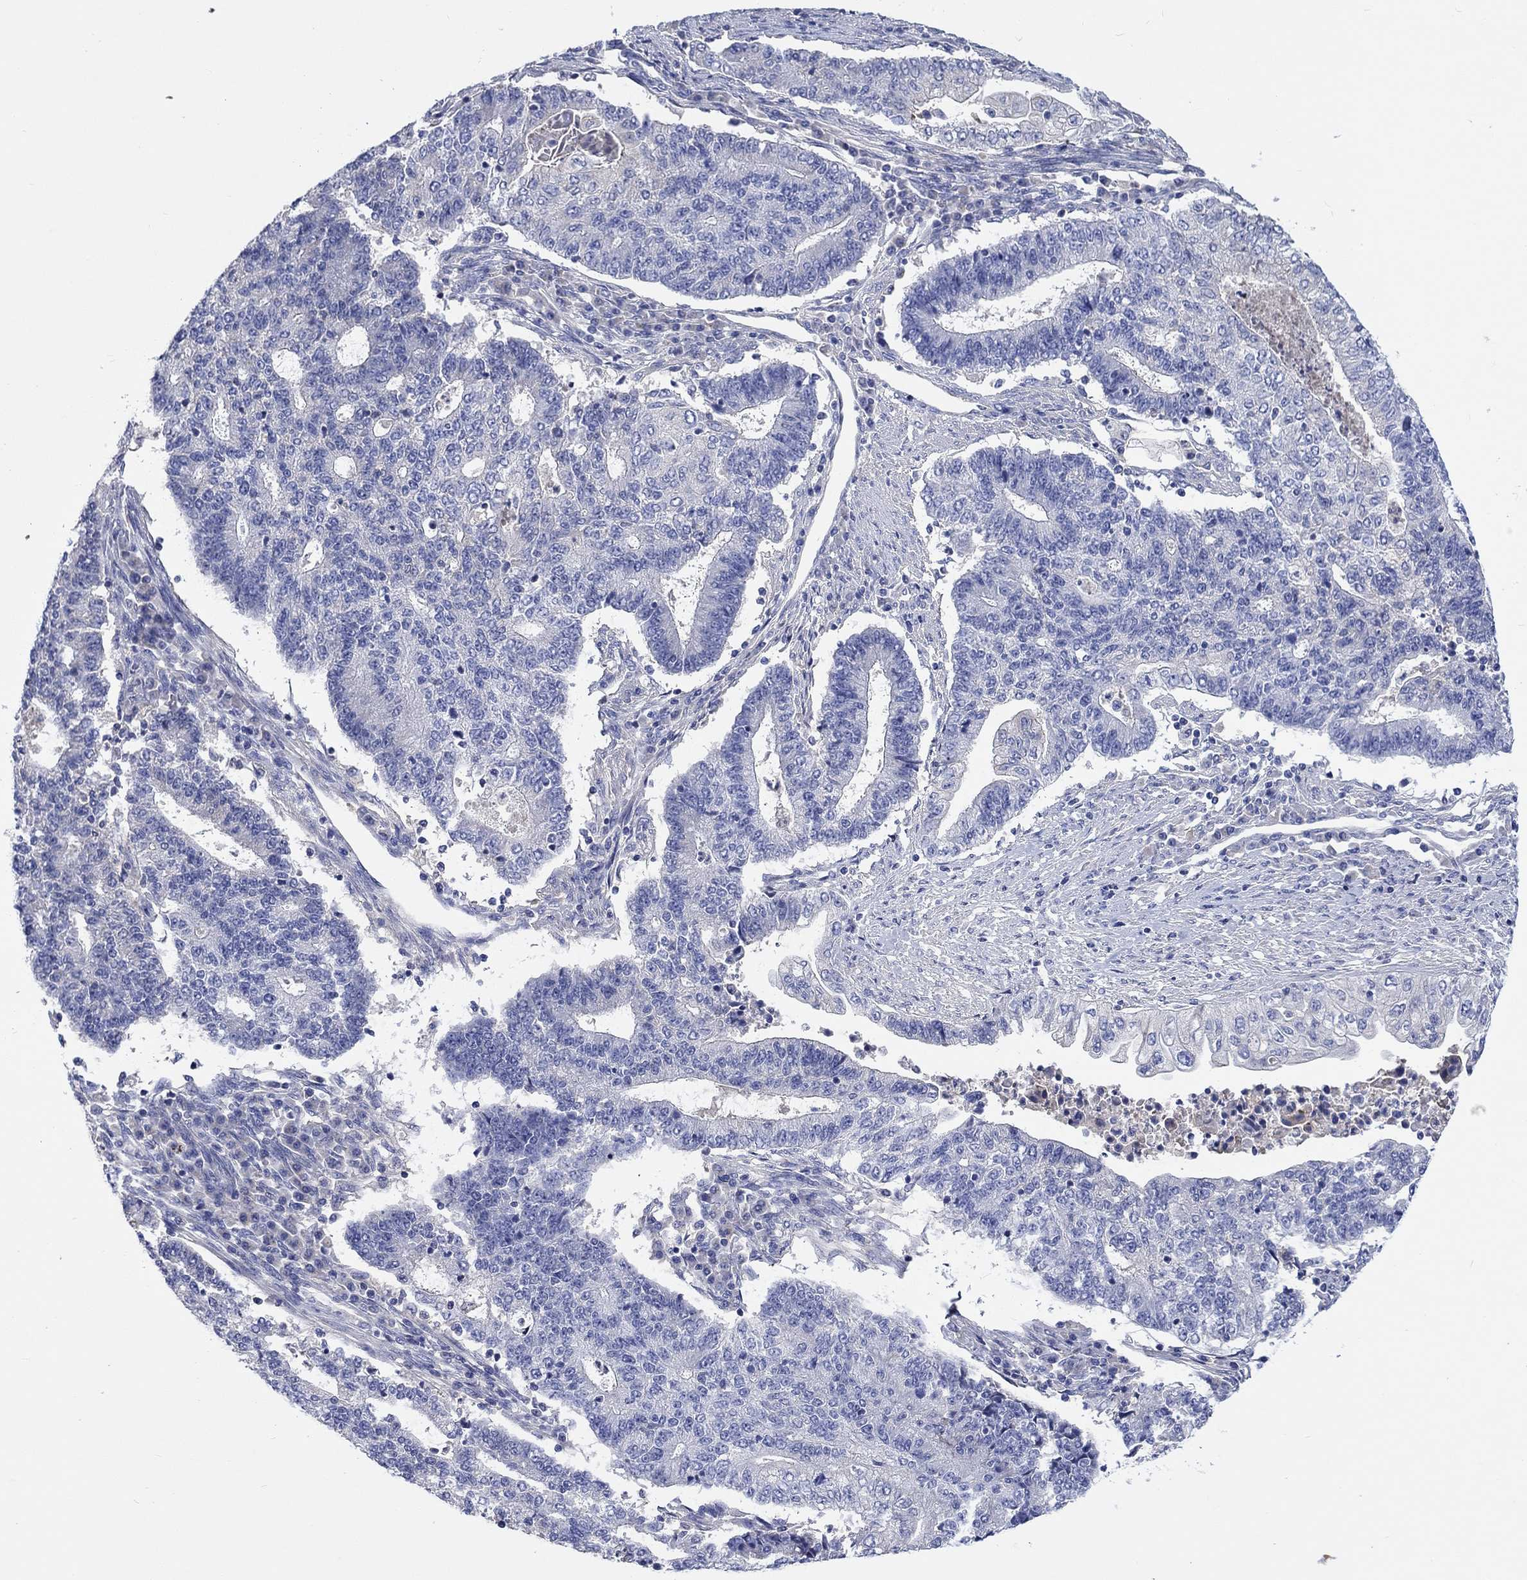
{"staining": {"intensity": "negative", "quantity": "none", "location": "none"}, "tissue": "endometrial cancer", "cell_type": "Tumor cells", "image_type": "cancer", "snomed": [{"axis": "morphology", "description": "Adenocarcinoma, NOS"}, {"axis": "topography", "description": "Uterus"}, {"axis": "topography", "description": "Endometrium"}], "caption": "Immunohistochemical staining of human endometrial adenocarcinoma displays no significant staining in tumor cells.", "gene": "TOMM20L", "patient": {"sex": "female", "age": 54}}